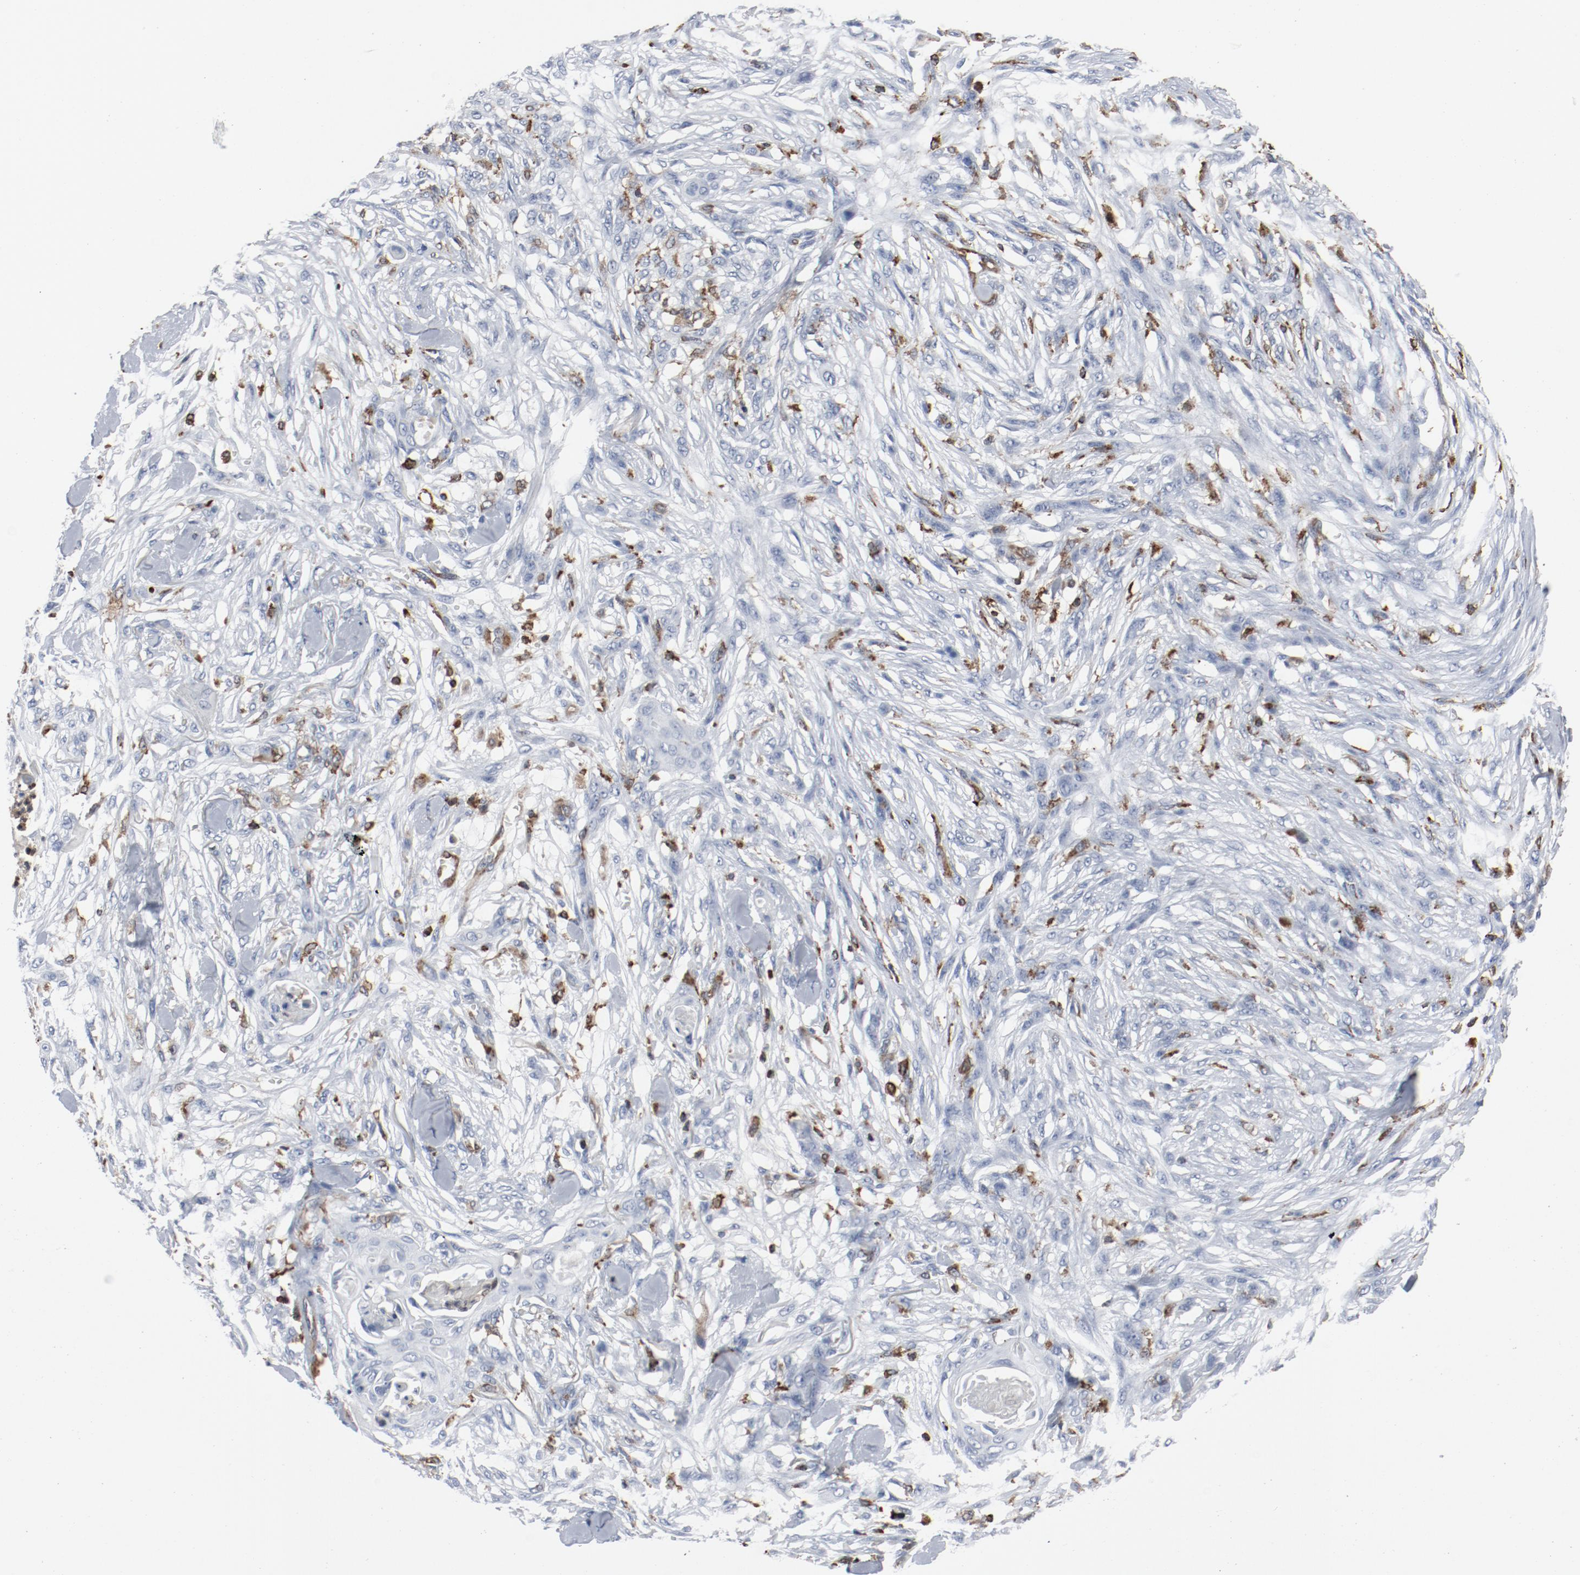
{"staining": {"intensity": "negative", "quantity": "none", "location": "none"}, "tissue": "skin cancer", "cell_type": "Tumor cells", "image_type": "cancer", "snomed": [{"axis": "morphology", "description": "Normal tissue, NOS"}, {"axis": "morphology", "description": "Squamous cell carcinoma, NOS"}, {"axis": "topography", "description": "Skin"}], "caption": "Immunohistochemical staining of skin squamous cell carcinoma displays no significant expression in tumor cells. Brightfield microscopy of immunohistochemistry stained with DAB (brown) and hematoxylin (blue), captured at high magnification.", "gene": "LCP2", "patient": {"sex": "female", "age": 59}}